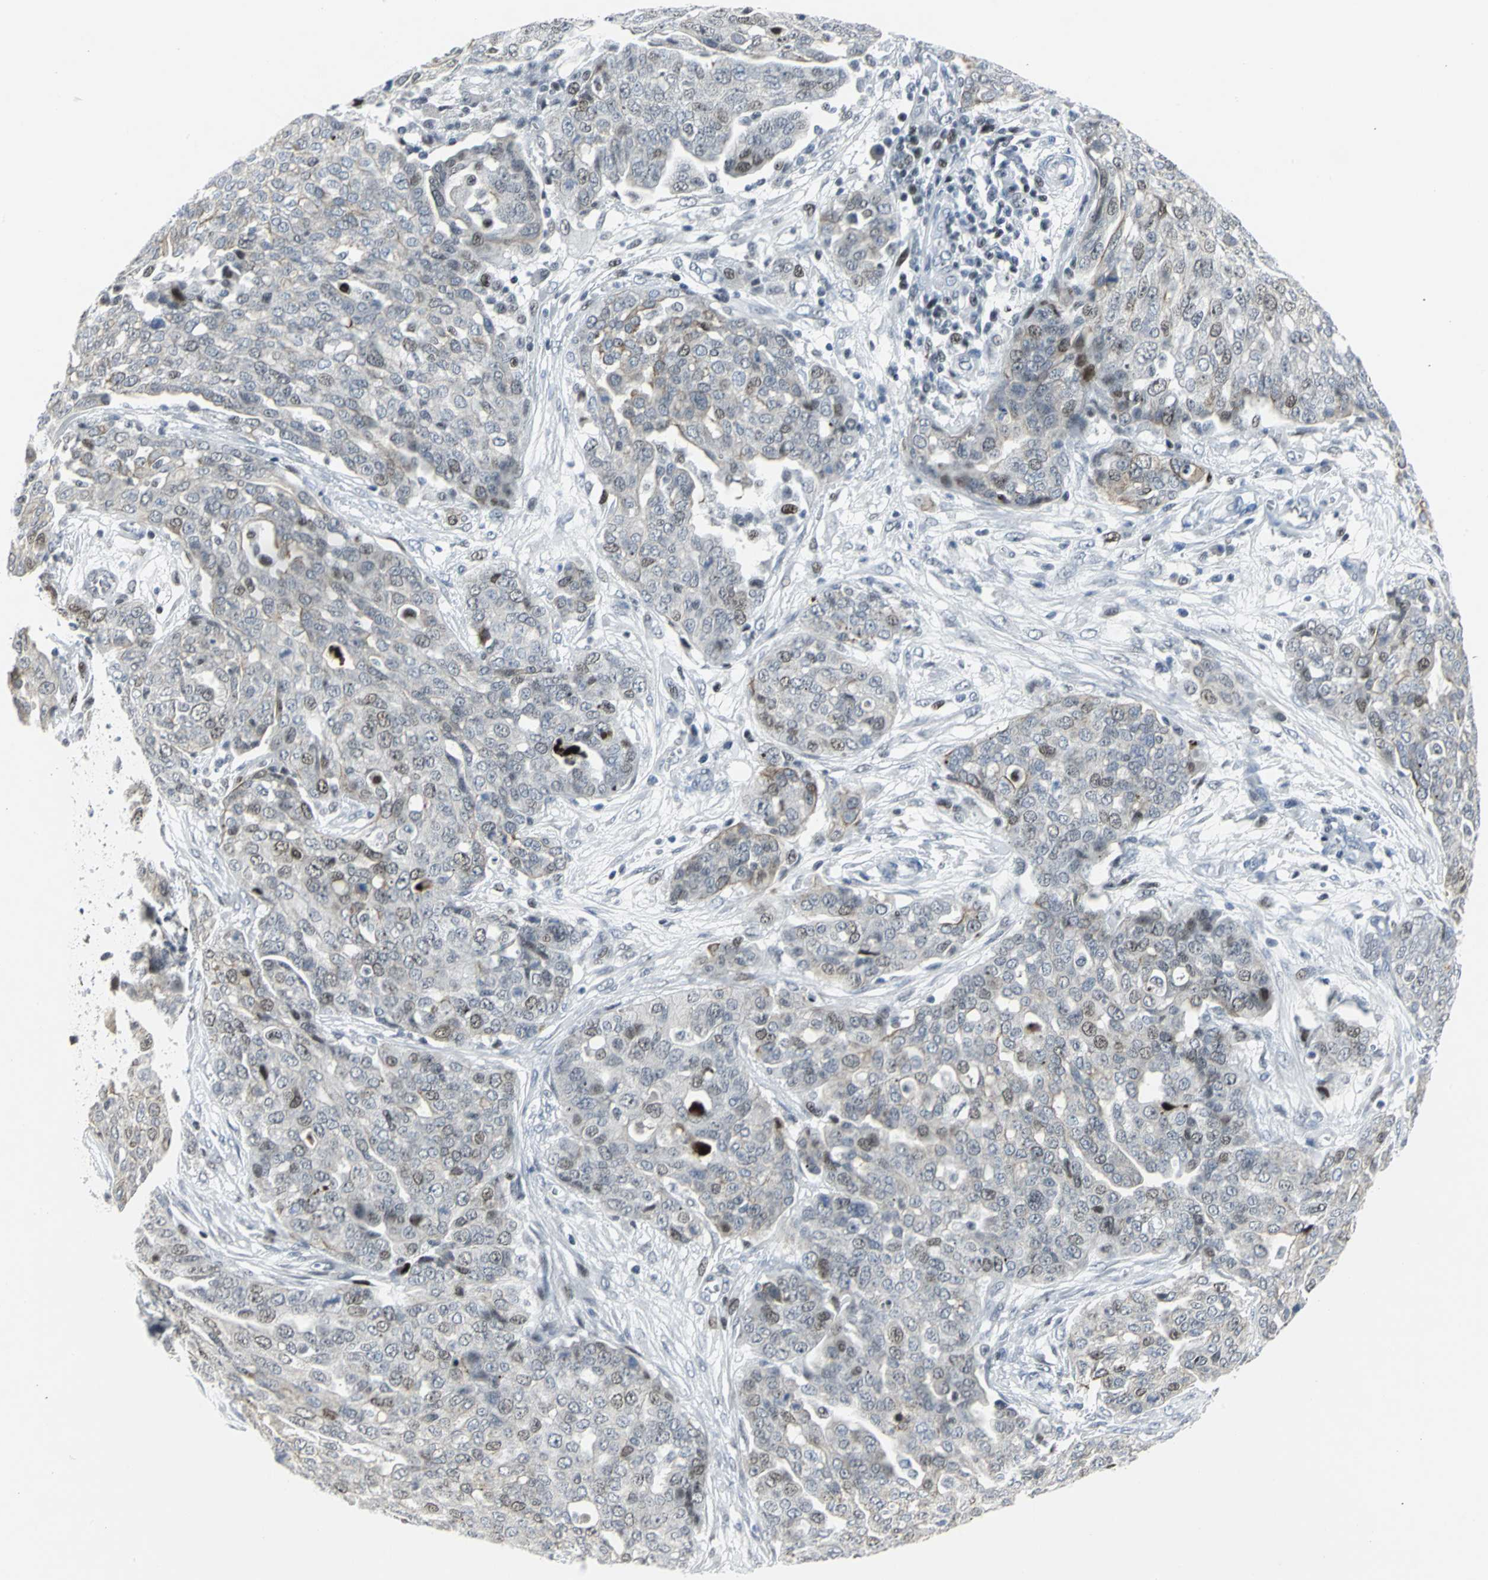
{"staining": {"intensity": "weak", "quantity": "<25%", "location": "nuclear"}, "tissue": "ovarian cancer", "cell_type": "Tumor cells", "image_type": "cancer", "snomed": [{"axis": "morphology", "description": "Cystadenocarcinoma, serous, NOS"}, {"axis": "topography", "description": "Soft tissue"}, {"axis": "topography", "description": "Ovary"}], "caption": "A photomicrograph of human serous cystadenocarcinoma (ovarian) is negative for staining in tumor cells. (Brightfield microscopy of DAB immunohistochemistry (IHC) at high magnification).", "gene": "RPA1", "patient": {"sex": "female", "age": 57}}